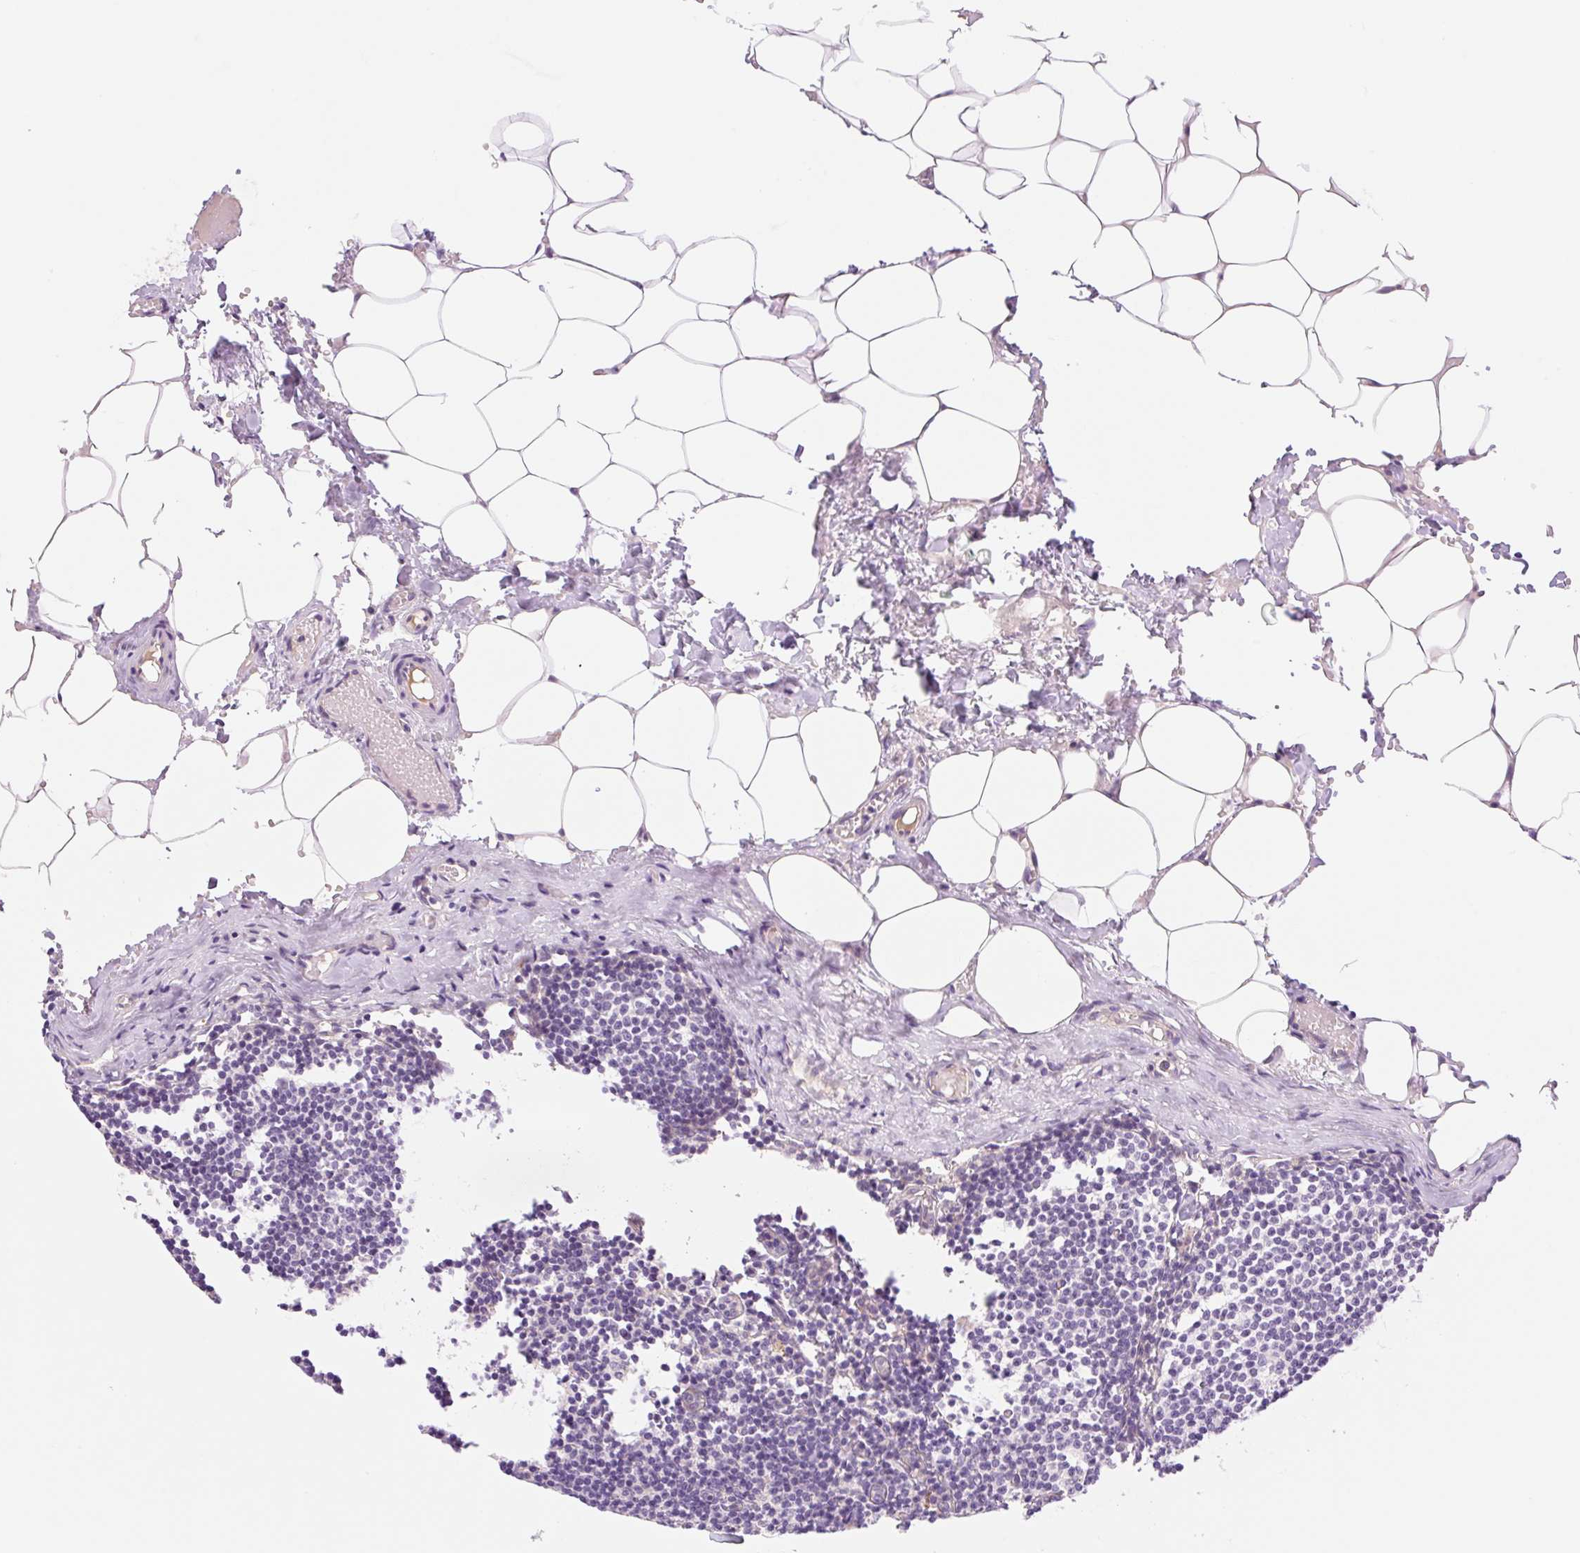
{"staining": {"intensity": "negative", "quantity": "none", "location": "none"}, "tissue": "lymph node", "cell_type": "Germinal center cells", "image_type": "normal", "snomed": [{"axis": "morphology", "description": "Normal tissue, NOS"}, {"axis": "topography", "description": "Lymph node"}], "caption": "High power microscopy image of an immunohistochemistry (IHC) photomicrograph of unremarkable lymph node, revealing no significant expression in germinal center cells.", "gene": "NLRP5", "patient": {"sex": "male", "age": 49}}